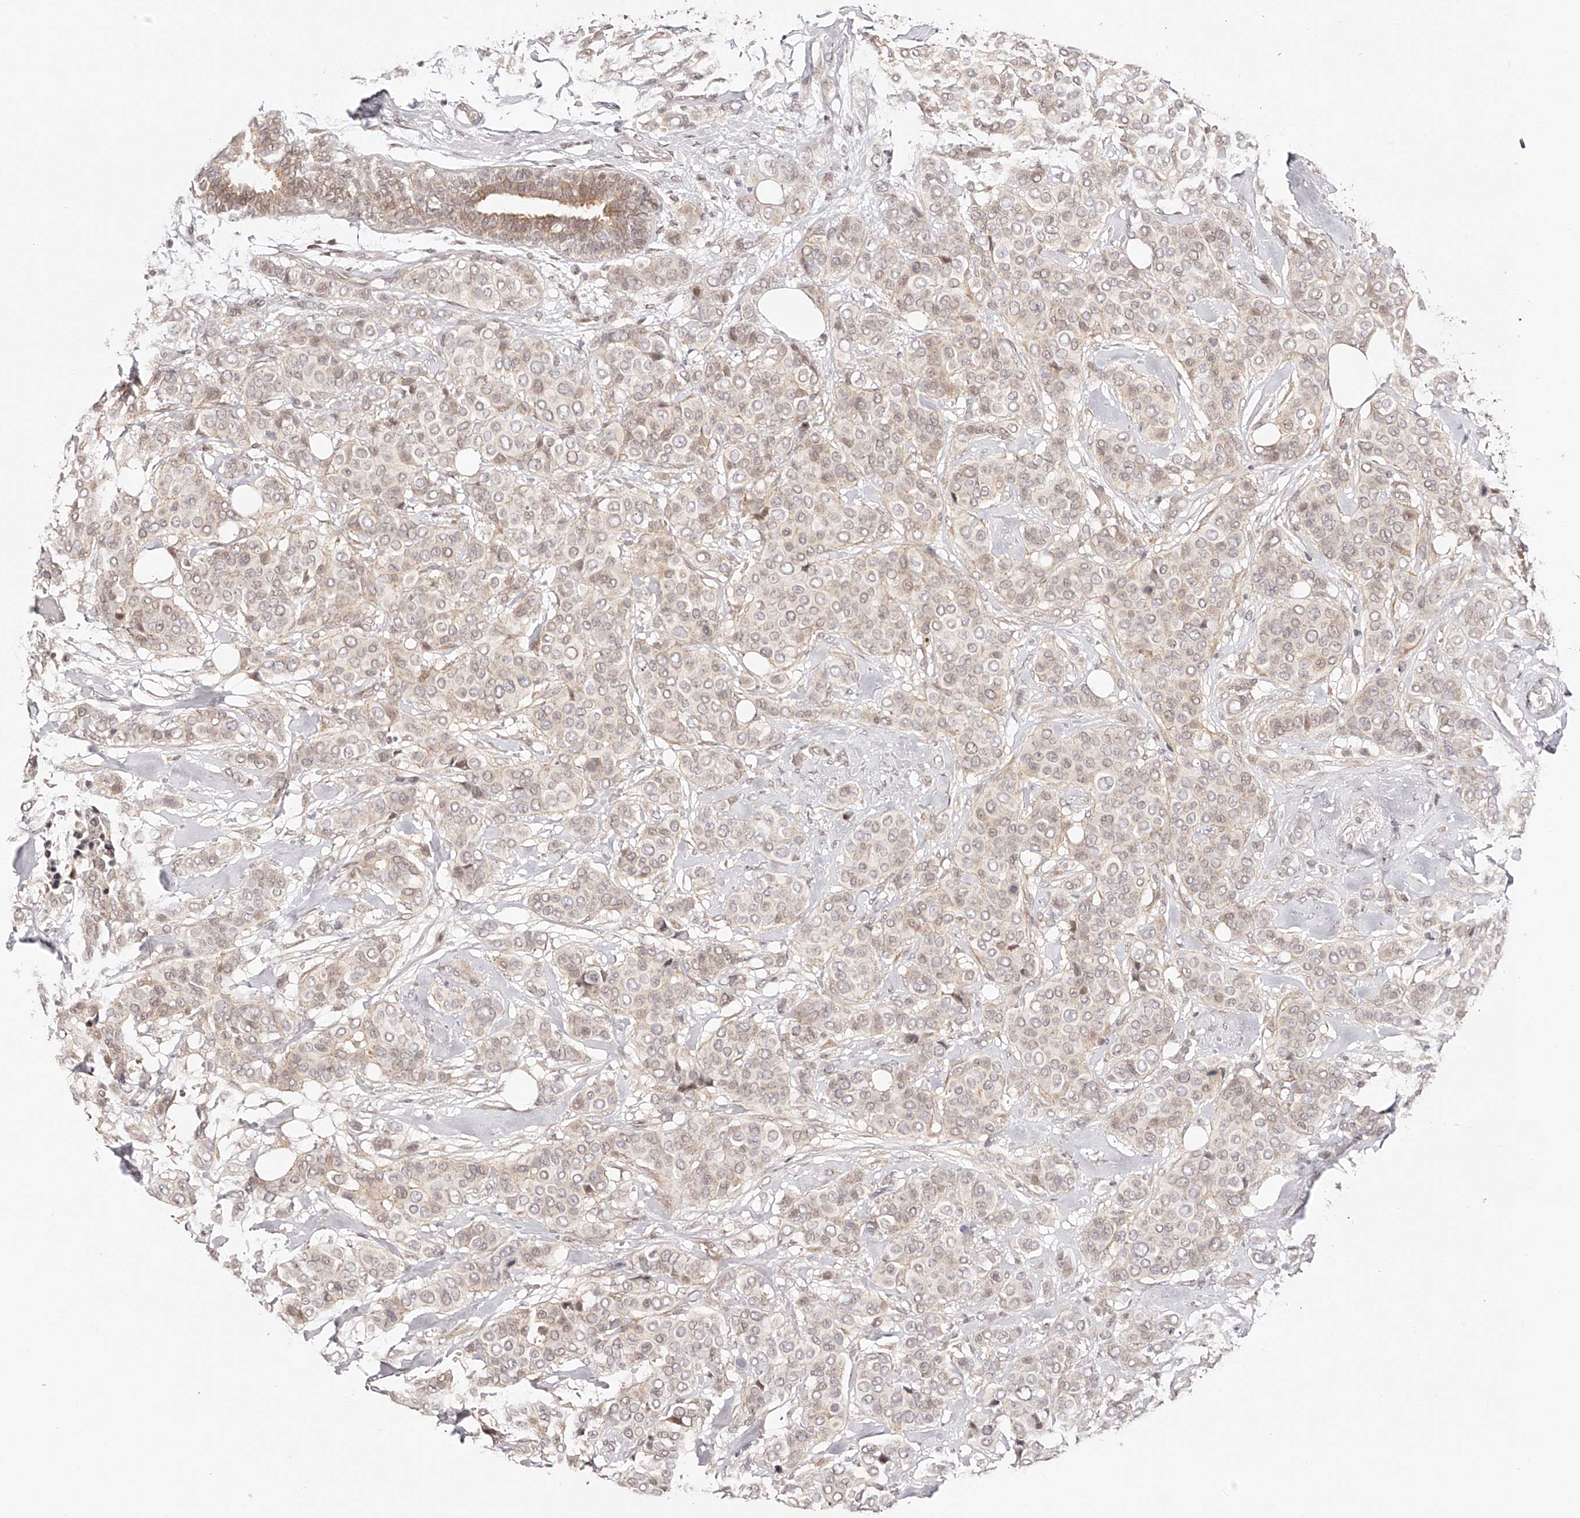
{"staining": {"intensity": "weak", "quantity": "25%-75%", "location": "cytoplasmic/membranous,nuclear"}, "tissue": "breast cancer", "cell_type": "Tumor cells", "image_type": "cancer", "snomed": [{"axis": "morphology", "description": "Lobular carcinoma"}, {"axis": "topography", "description": "Breast"}], "caption": "A brown stain labels weak cytoplasmic/membranous and nuclear expression of a protein in breast cancer tumor cells.", "gene": "USF3", "patient": {"sex": "female", "age": 51}}